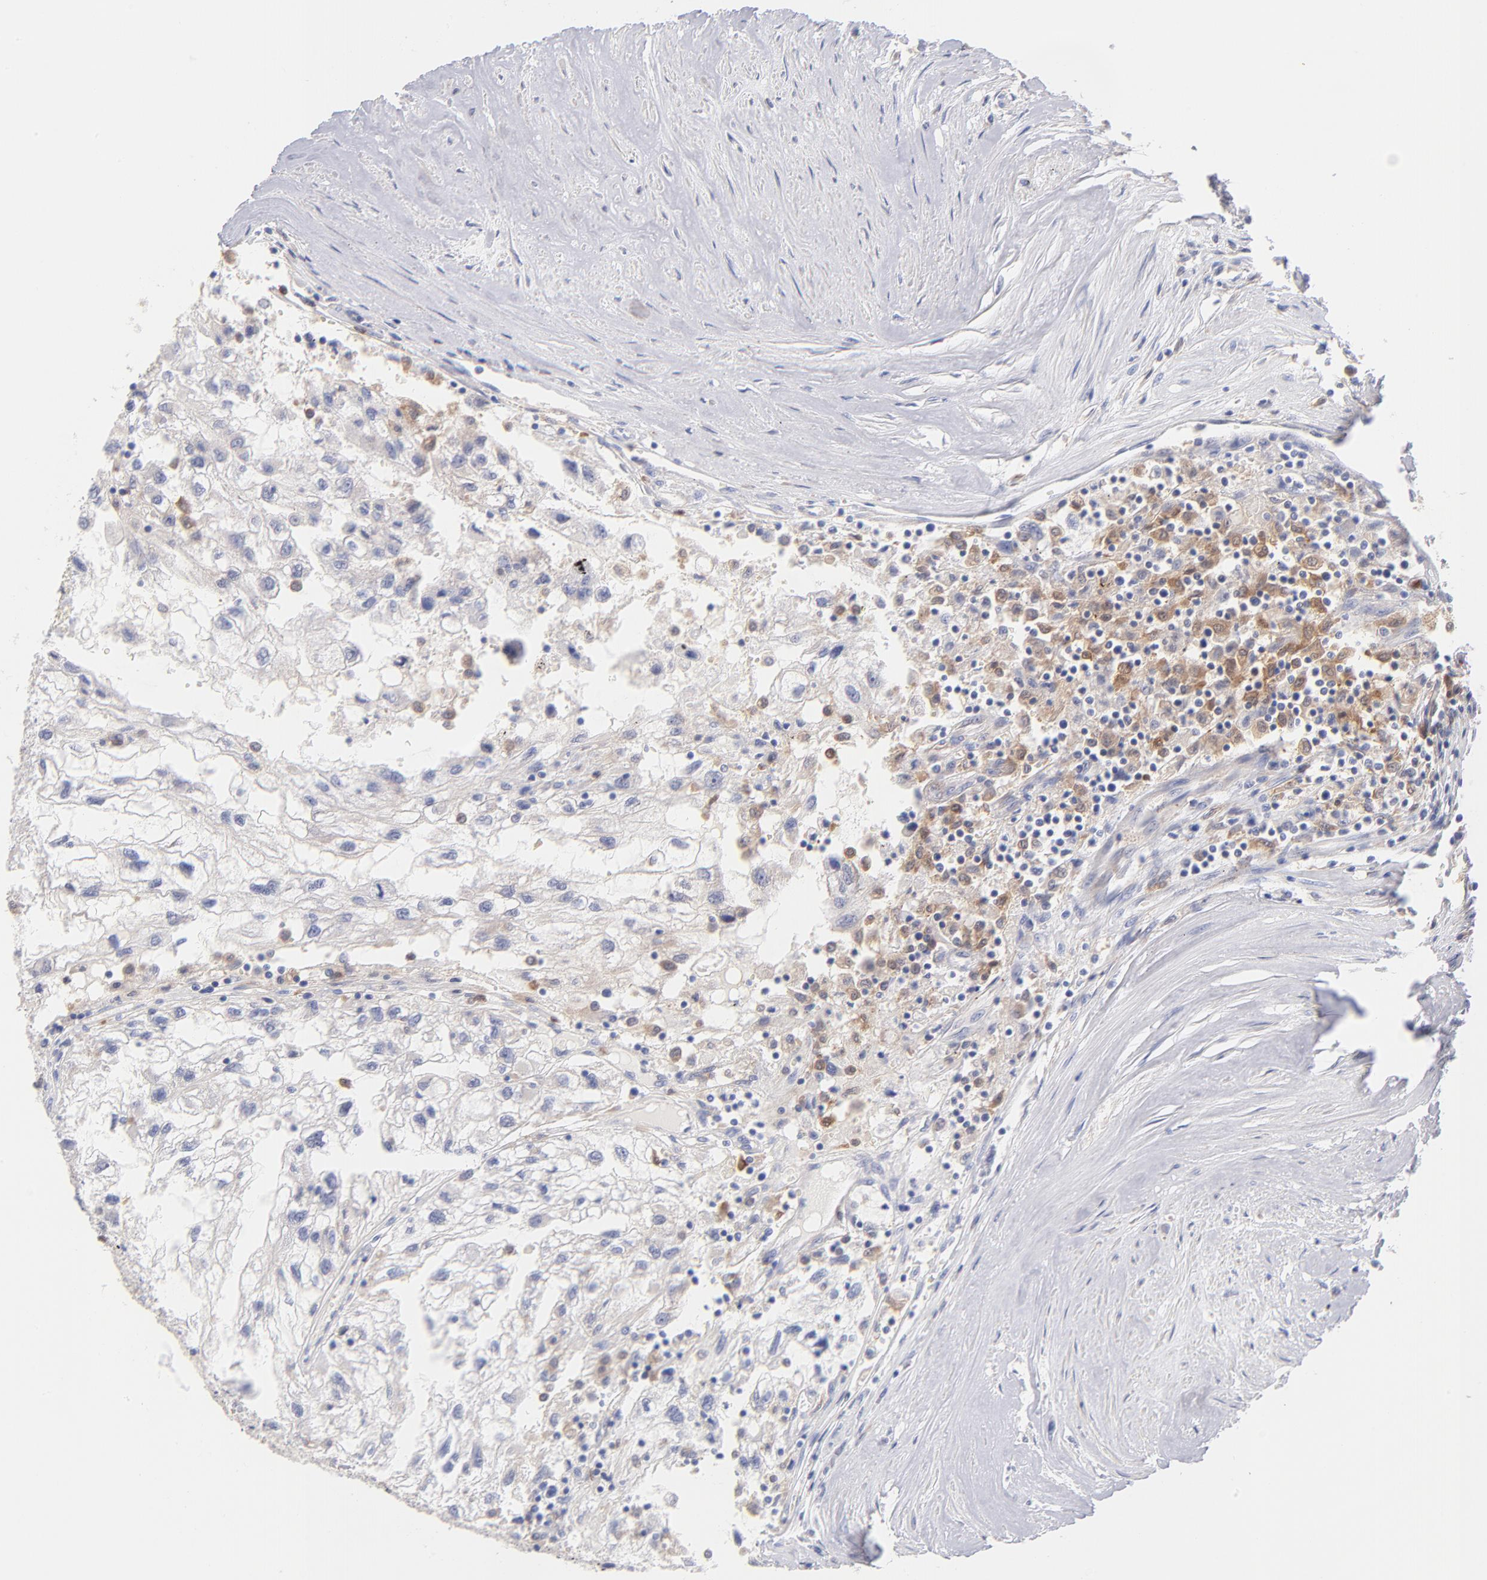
{"staining": {"intensity": "weak", "quantity": "<25%", "location": "cytoplasmic/membranous"}, "tissue": "renal cancer", "cell_type": "Tumor cells", "image_type": "cancer", "snomed": [{"axis": "morphology", "description": "Normal tissue, NOS"}, {"axis": "morphology", "description": "Adenocarcinoma, NOS"}, {"axis": "topography", "description": "Kidney"}], "caption": "There is no significant expression in tumor cells of renal cancer.", "gene": "BID", "patient": {"sex": "male", "age": 71}}